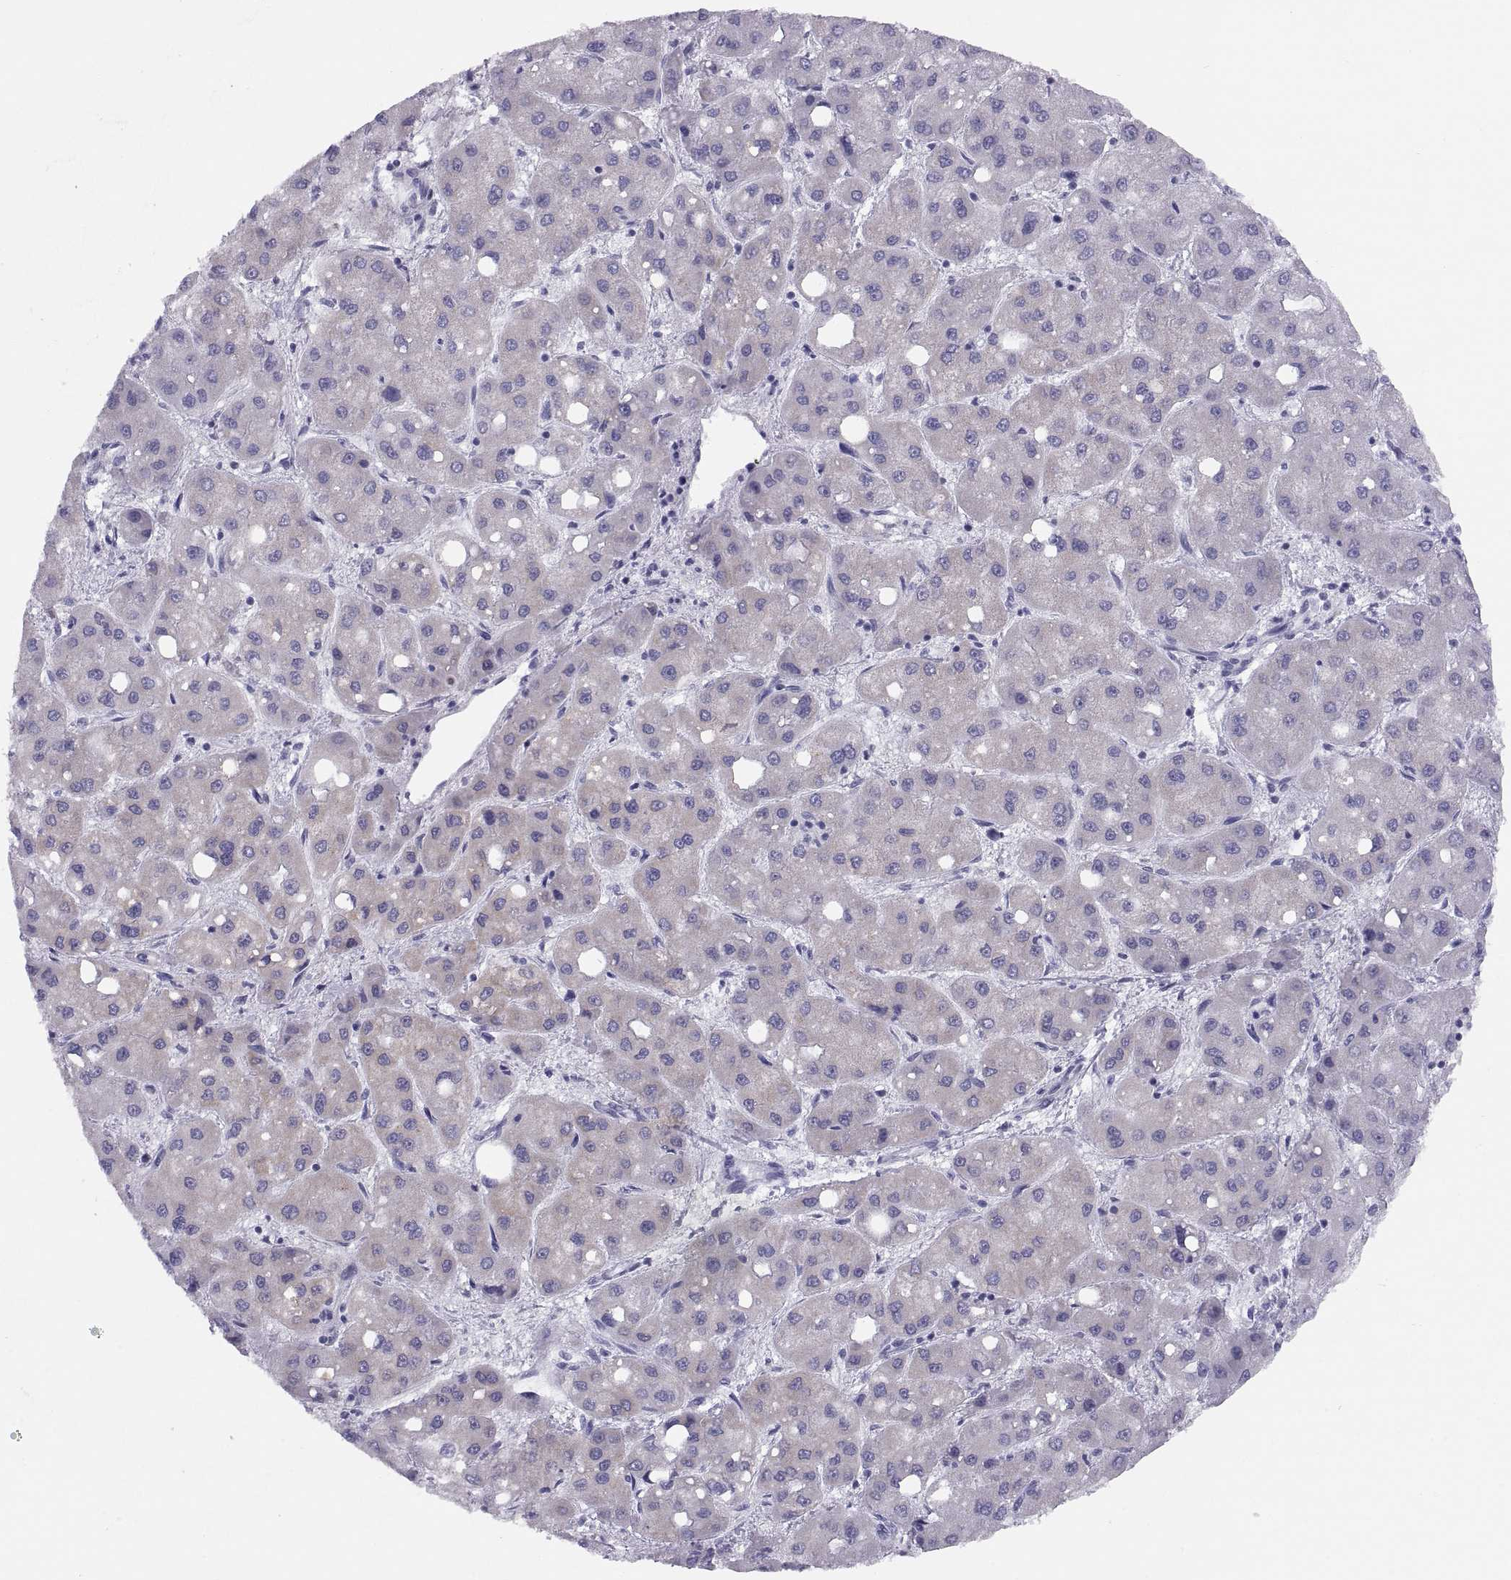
{"staining": {"intensity": "negative", "quantity": "none", "location": "none"}, "tissue": "liver cancer", "cell_type": "Tumor cells", "image_type": "cancer", "snomed": [{"axis": "morphology", "description": "Carcinoma, Hepatocellular, NOS"}, {"axis": "topography", "description": "Liver"}], "caption": "Tumor cells are negative for protein expression in human hepatocellular carcinoma (liver).", "gene": "PAX2", "patient": {"sex": "male", "age": 73}}